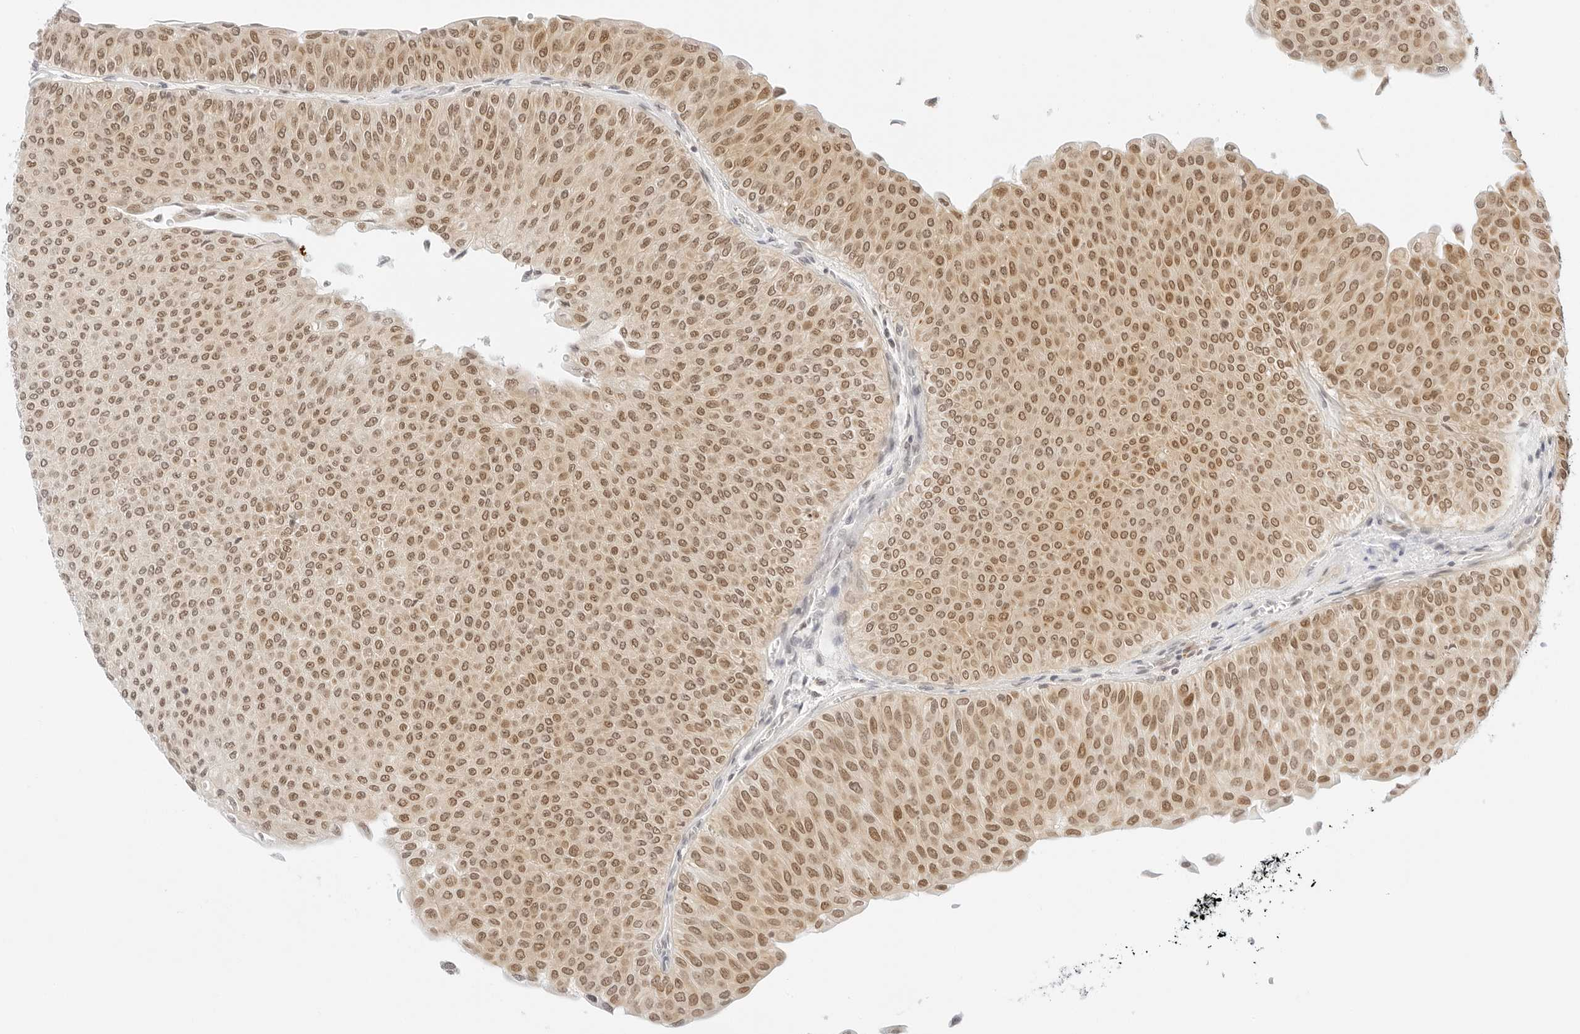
{"staining": {"intensity": "moderate", "quantity": "25%-75%", "location": "nuclear"}, "tissue": "urothelial cancer", "cell_type": "Tumor cells", "image_type": "cancer", "snomed": [{"axis": "morphology", "description": "Urothelial carcinoma, Low grade"}, {"axis": "topography", "description": "Urinary bladder"}], "caption": "Protein positivity by IHC demonstrates moderate nuclear staining in about 25%-75% of tumor cells in urothelial carcinoma (low-grade). (IHC, brightfield microscopy, high magnification).", "gene": "POLR3C", "patient": {"sex": "male", "age": 78}}